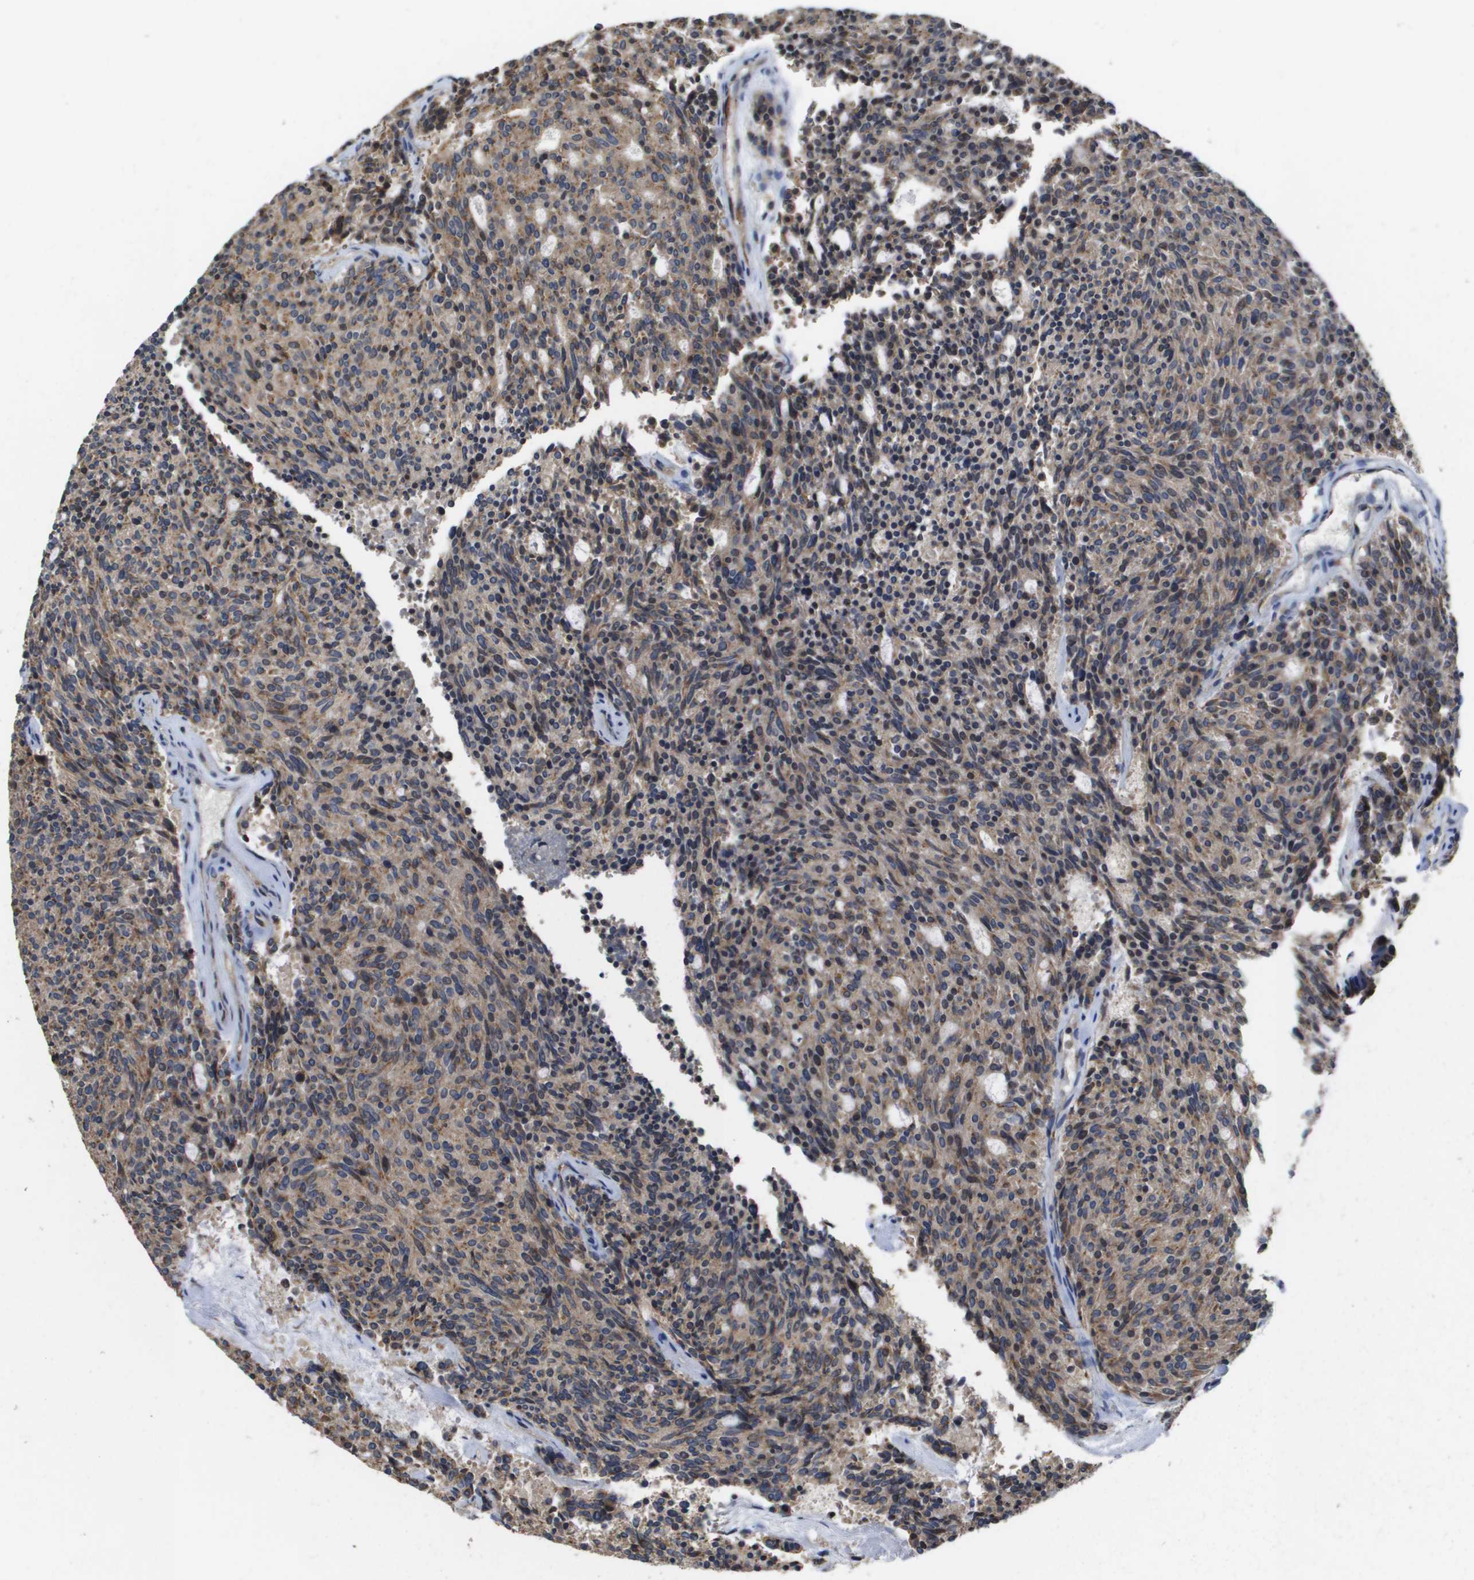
{"staining": {"intensity": "weak", "quantity": ">75%", "location": "cytoplasmic/membranous"}, "tissue": "carcinoid", "cell_type": "Tumor cells", "image_type": "cancer", "snomed": [{"axis": "morphology", "description": "Carcinoid, malignant, NOS"}, {"axis": "topography", "description": "Pancreas"}], "caption": "High-magnification brightfield microscopy of carcinoid stained with DAB (3,3'-diaminobenzidine) (brown) and counterstained with hematoxylin (blue). tumor cells exhibit weak cytoplasmic/membranous expression is present in about>75% of cells.", "gene": "PCK1", "patient": {"sex": "female", "age": 54}}